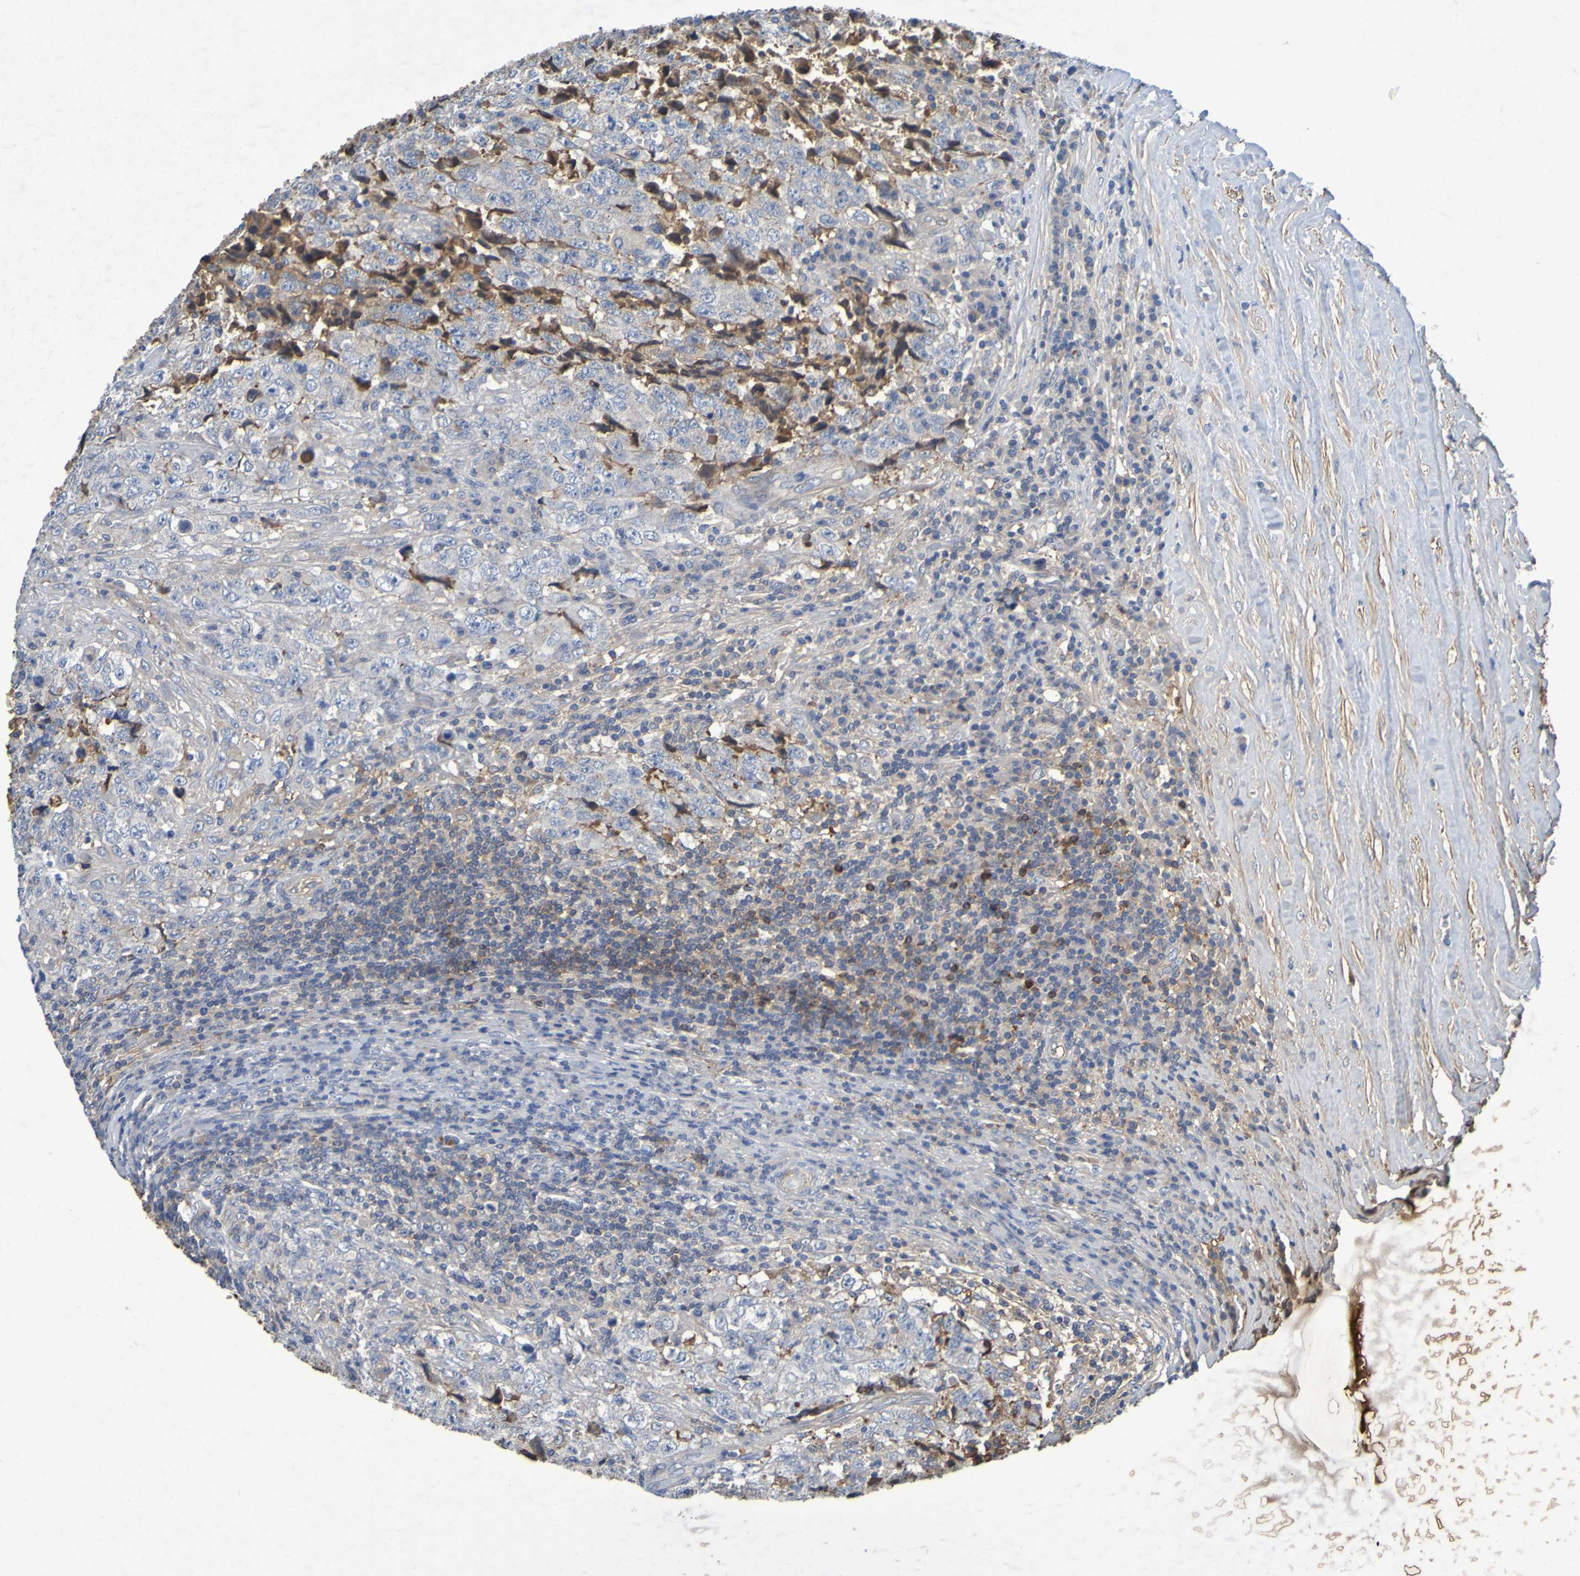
{"staining": {"intensity": "negative", "quantity": "none", "location": "none"}, "tissue": "testis cancer", "cell_type": "Tumor cells", "image_type": "cancer", "snomed": [{"axis": "morphology", "description": "Necrosis, NOS"}, {"axis": "morphology", "description": "Carcinoma, Embryonal, NOS"}, {"axis": "topography", "description": "Testis"}], "caption": "There is no significant expression in tumor cells of embryonal carcinoma (testis).", "gene": "GAB3", "patient": {"sex": "male", "age": 19}}